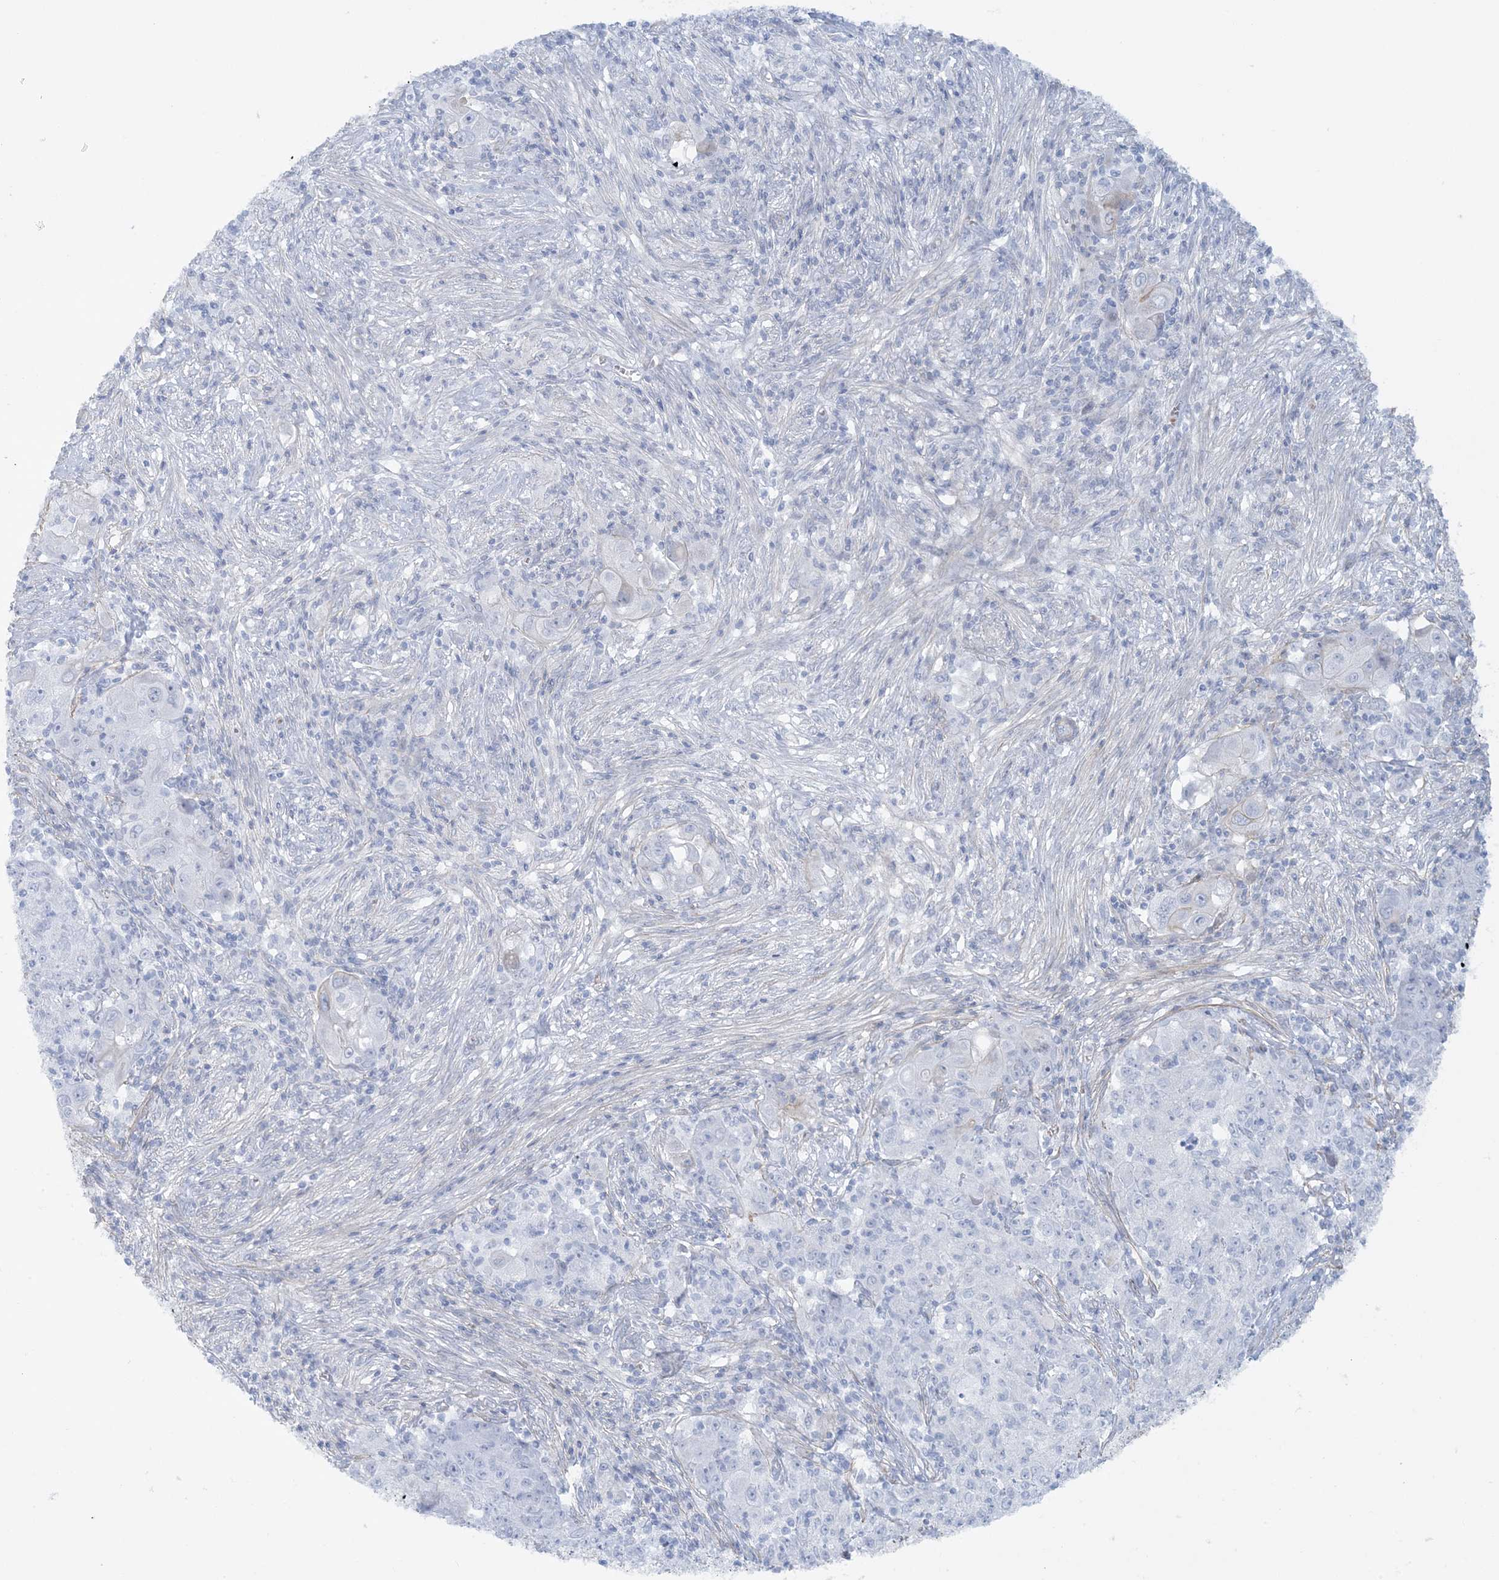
{"staining": {"intensity": "negative", "quantity": "none", "location": "none"}, "tissue": "ovarian cancer", "cell_type": "Tumor cells", "image_type": "cancer", "snomed": [{"axis": "morphology", "description": "Carcinoma, endometroid"}, {"axis": "topography", "description": "Ovary"}], "caption": "The histopathology image shows no significant expression in tumor cells of ovarian cancer. Nuclei are stained in blue.", "gene": "AGXT", "patient": {"sex": "female", "age": 42}}